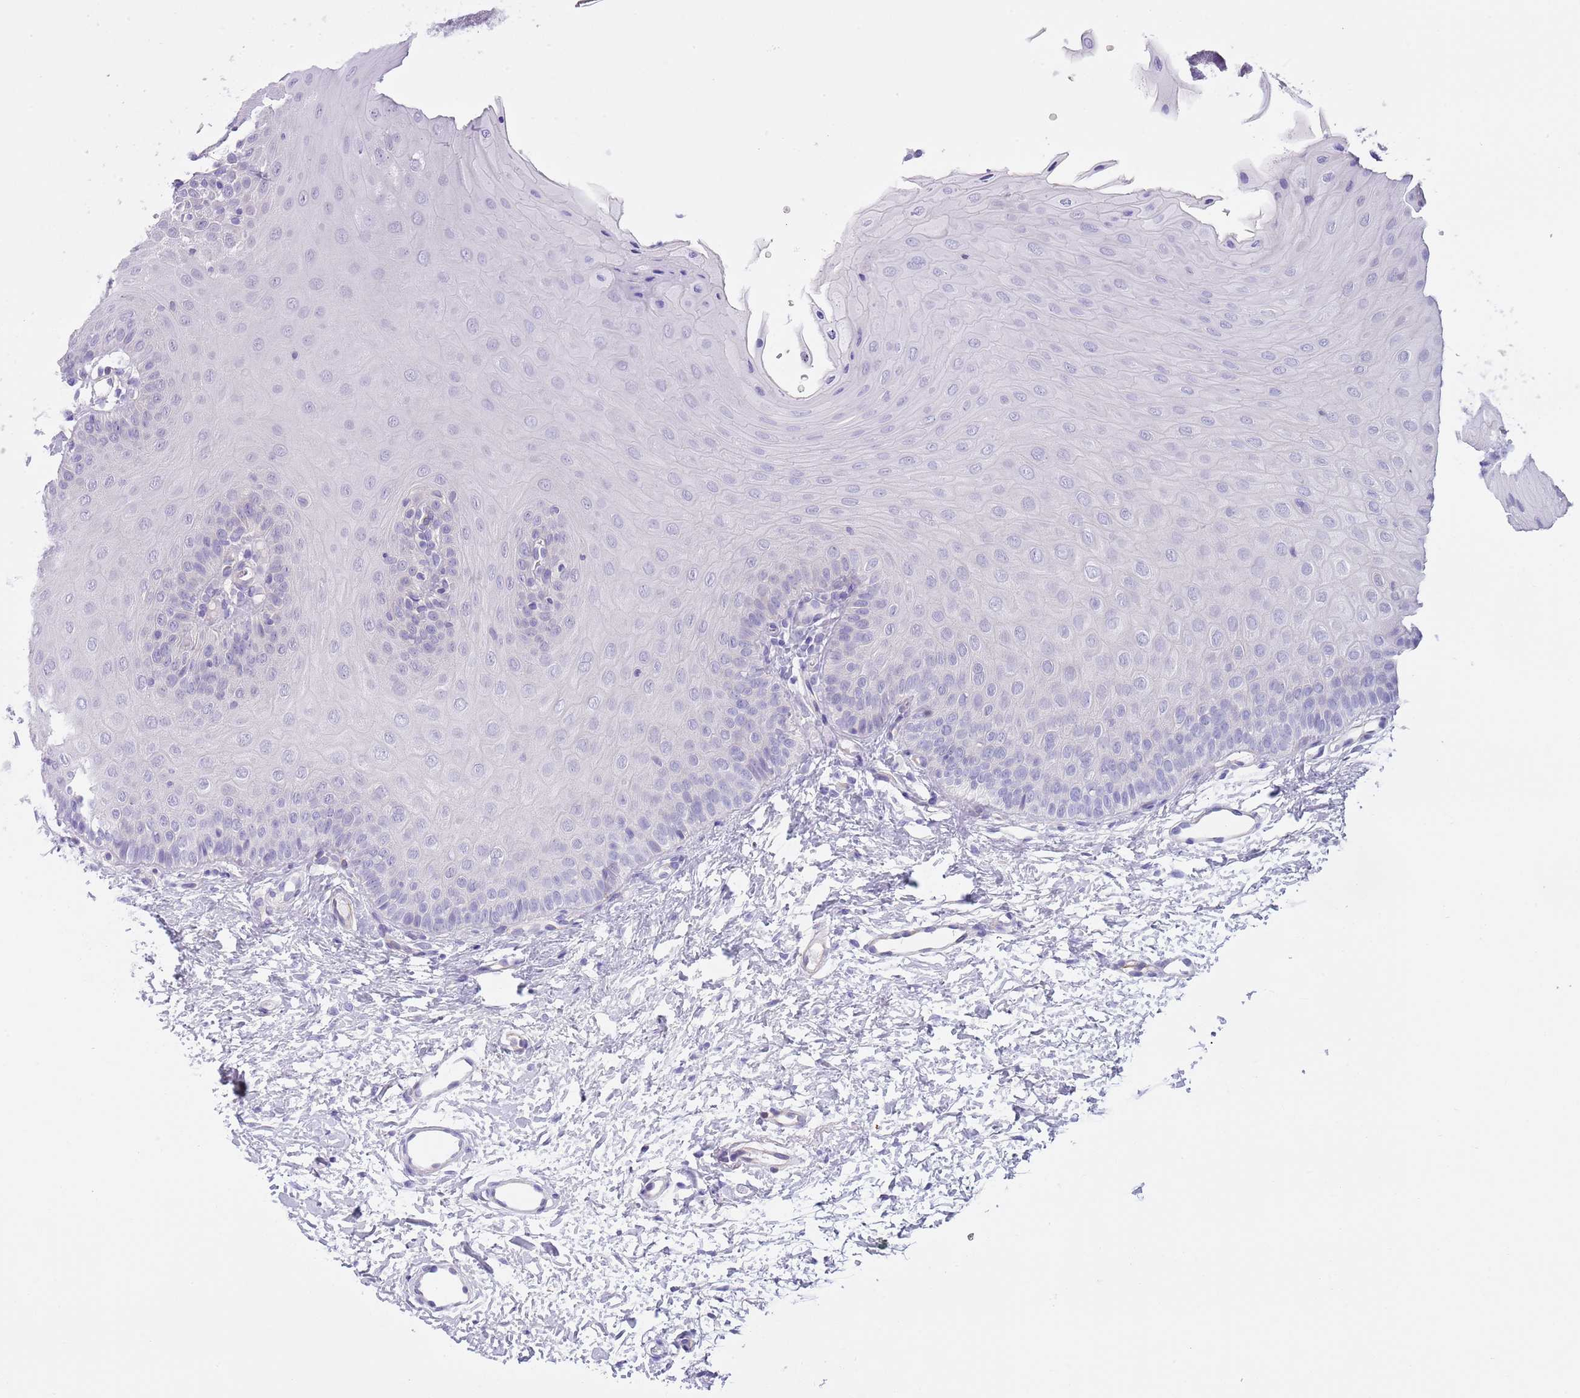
{"staining": {"intensity": "negative", "quantity": "none", "location": "none"}, "tissue": "oral mucosa", "cell_type": "Squamous epithelial cells", "image_type": "normal", "snomed": [{"axis": "morphology", "description": "Normal tissue, NOS"}, {"axis": "topography", "description": "Oral tissue"}], "caption": "Histopathology image shows no significant protein staining in squamous epithelial cells of normal oral mucosa.", "gene": "TSGA13", "patient": {"sex": "female", "age": 68}}